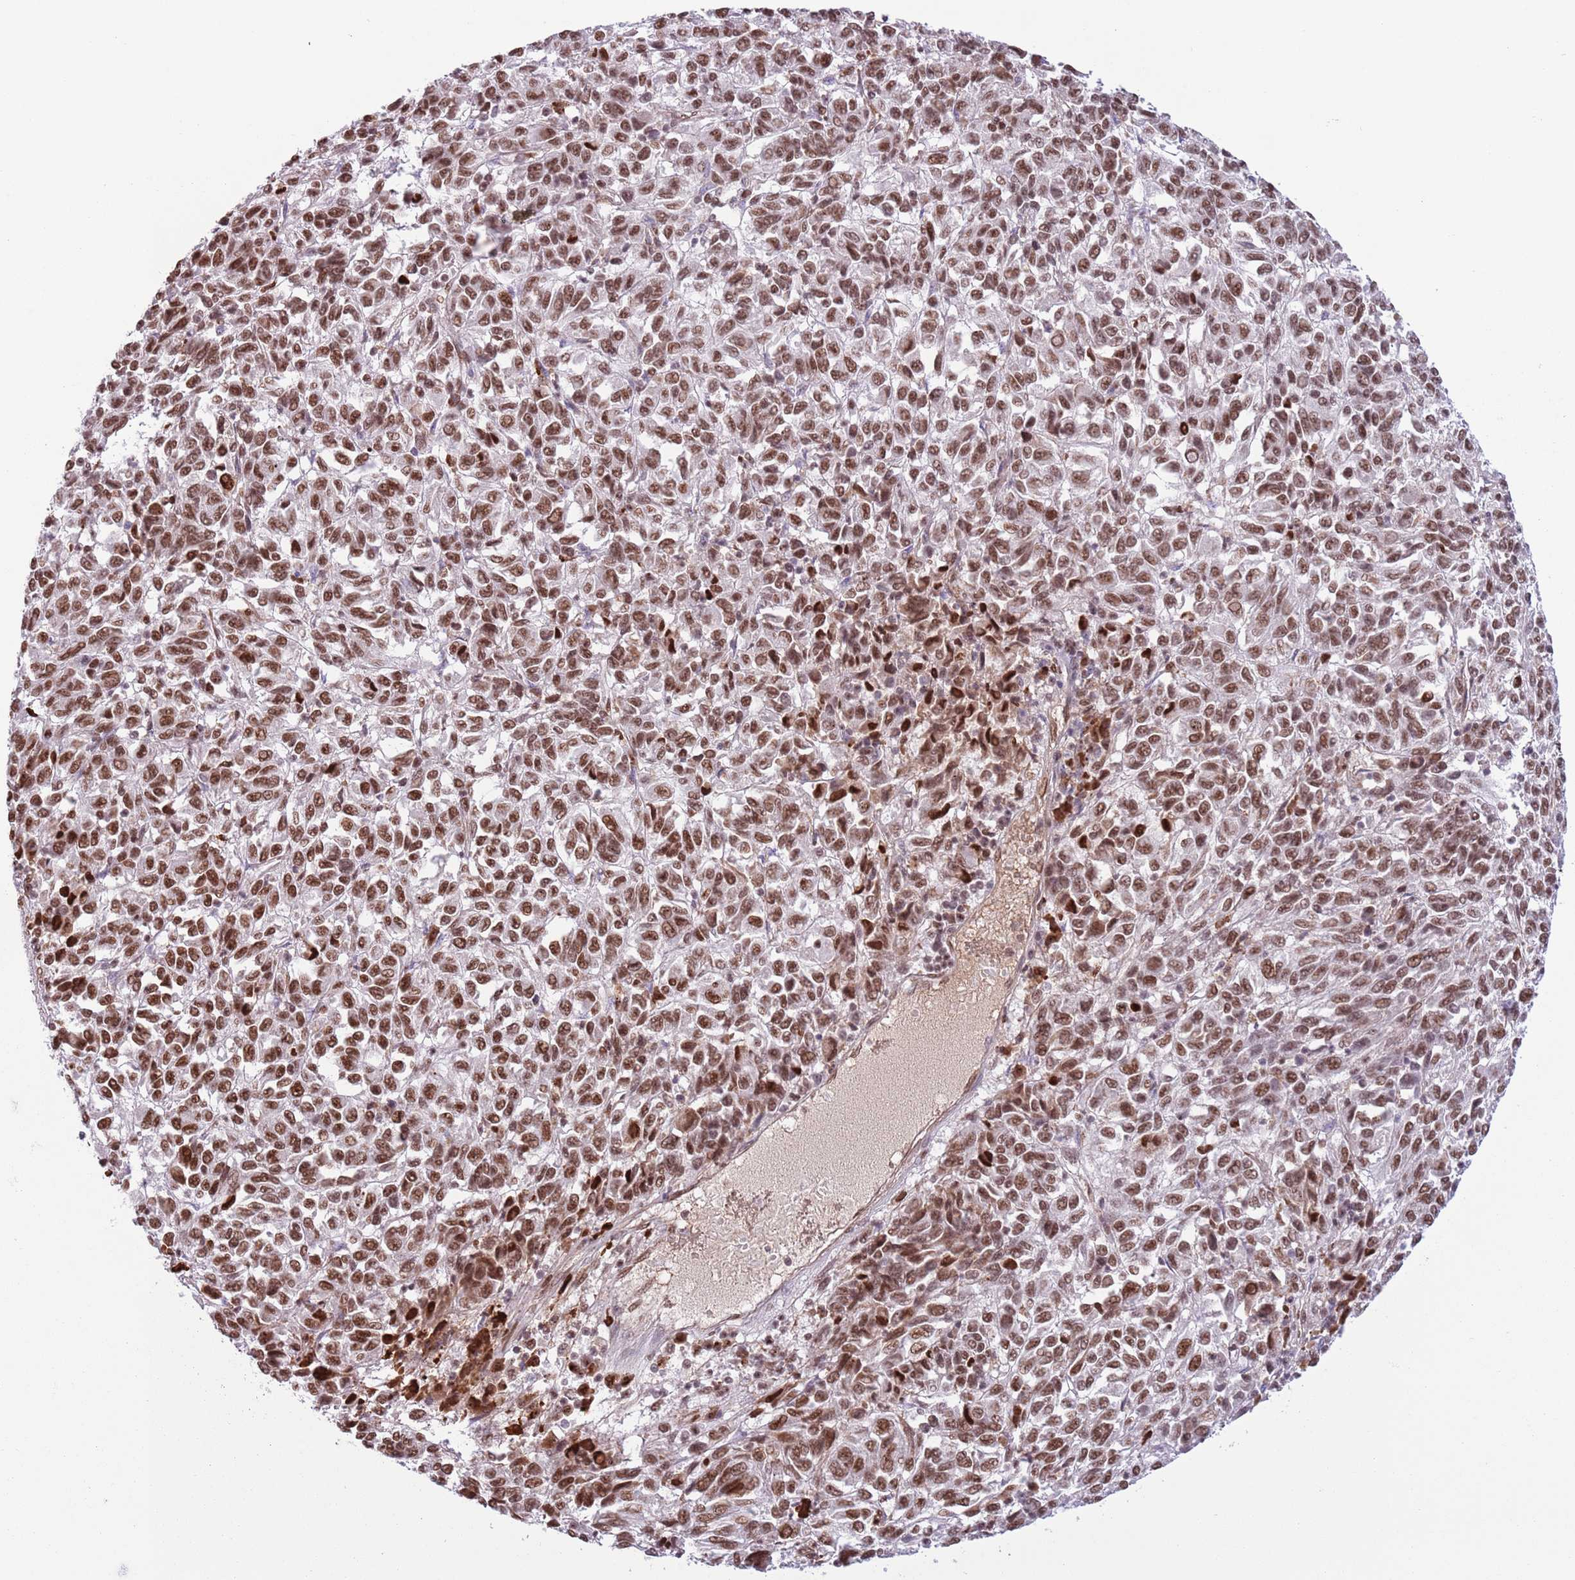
{"staining": {"intensity": "moderate", "quantity": ">75%", "location": "nuclear"}, "tissue": "melanoma", "cell_type": "Tumor cells", "image_type": "cancer", "snomed": [{"axis": "morphology", "description": "Malignant melanoma, Metastatic site"}, {"axis": "topography", "description": "Lung"}], "caption": "Immunohistochemistry (IHC) (DAB (3,3'-diaminobenzidine)) staining of human malignant melanoma (metastatic site) reveals moderate nuclear protein positivity in about >75% of tumor cells. (DAB = brown stain, brightfield microscopy at high magnification).", "gene": "SIPA1L3", "patient": {"sex": "male", "age": 64}}